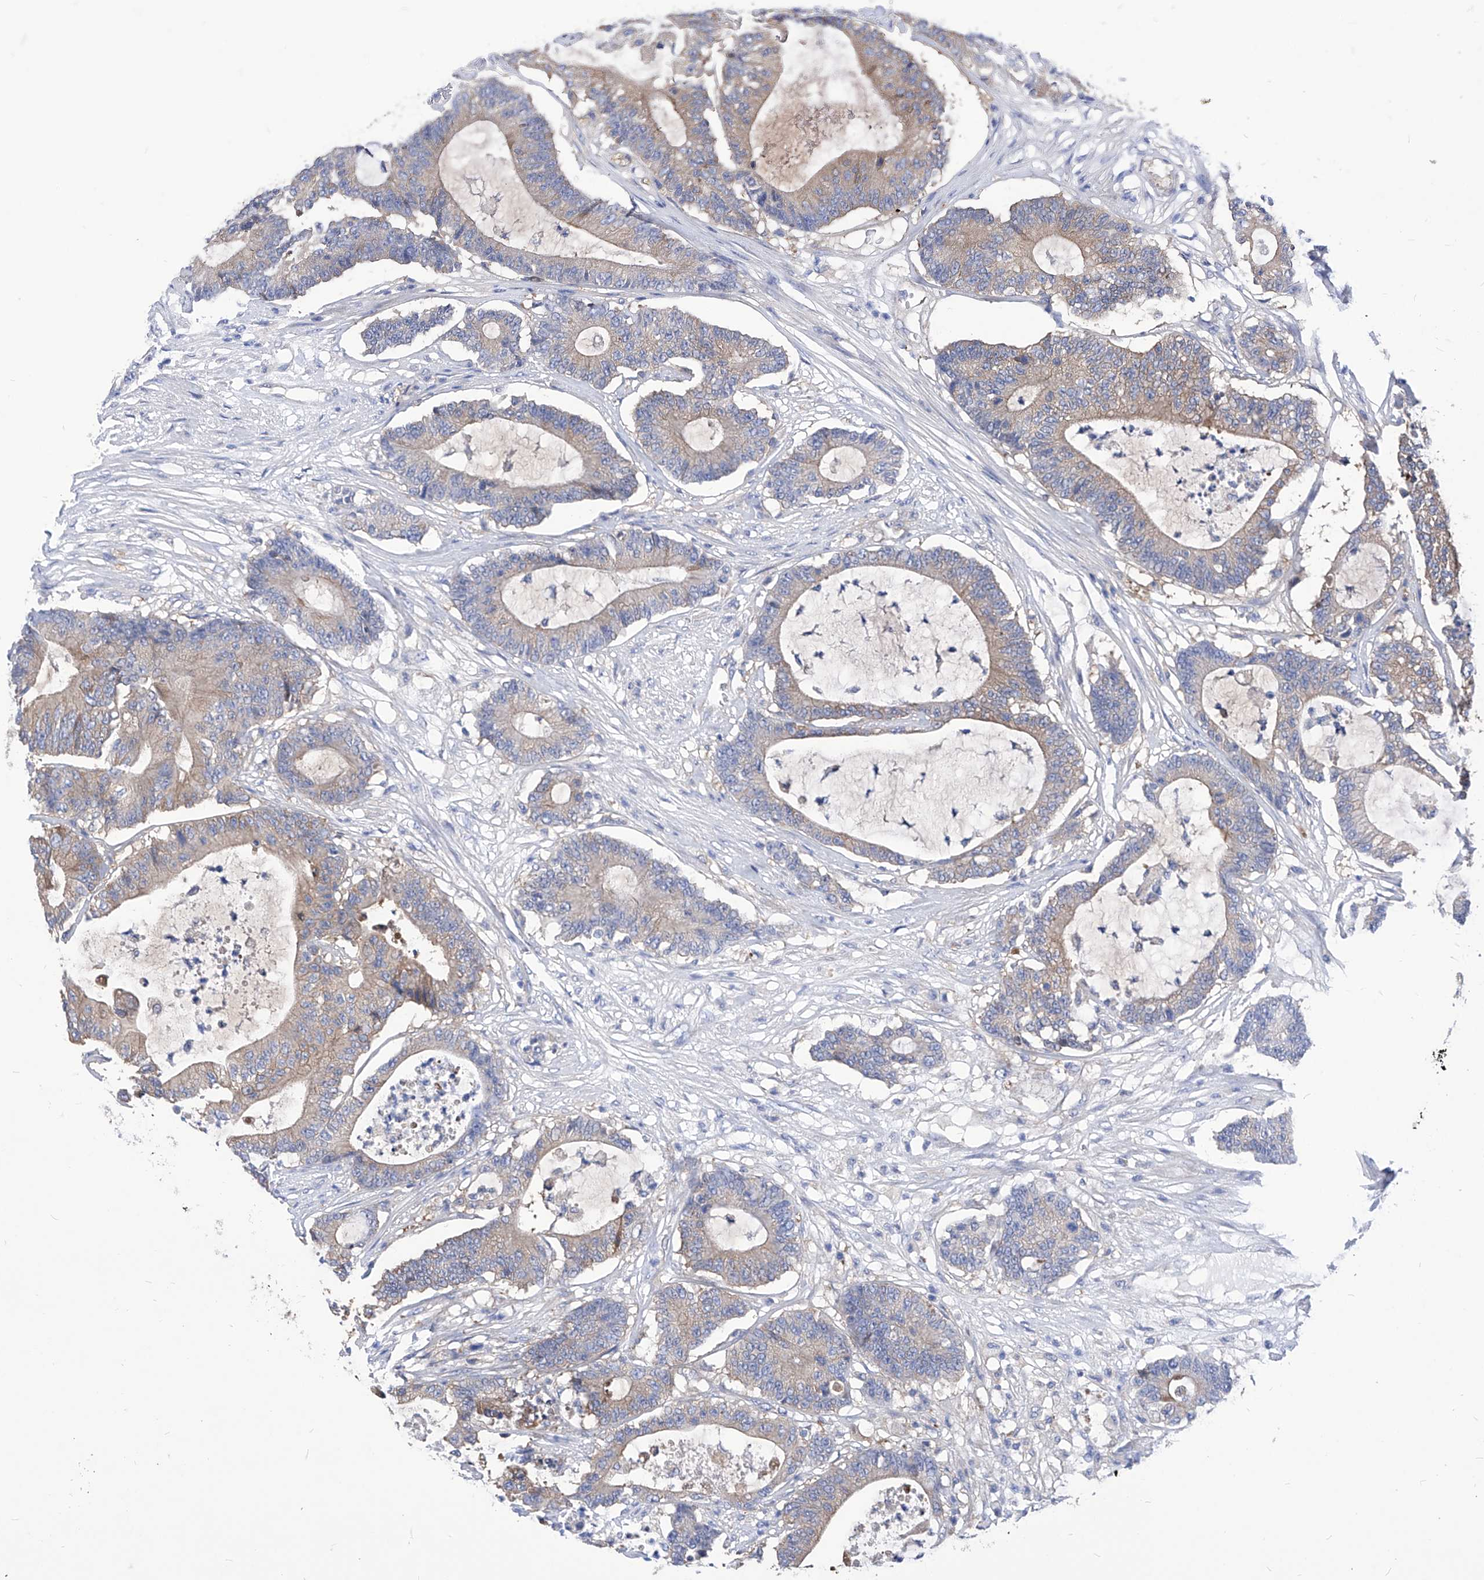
{"staining": {"intensity": "weak", "quantity": "25%-75%", "location": "cytoplasmic/membranous"}, "tissue": "colorectal cancer", "cell_type": "Tumor cells", "image_type": "cancer", "snomed": [{"axis": "morphology", "description": "Adenocarcinoma, NOS"}, {"axis": "topography", "description": "Colon"}], "caption": "The immunohistochemical stain highlights weak cytoplasmic/membranous positivity in tumor cells of colorectal cancer tissue.", "gene": "XPNPEP1", "patient": {"sex": "female", "age": 84}}